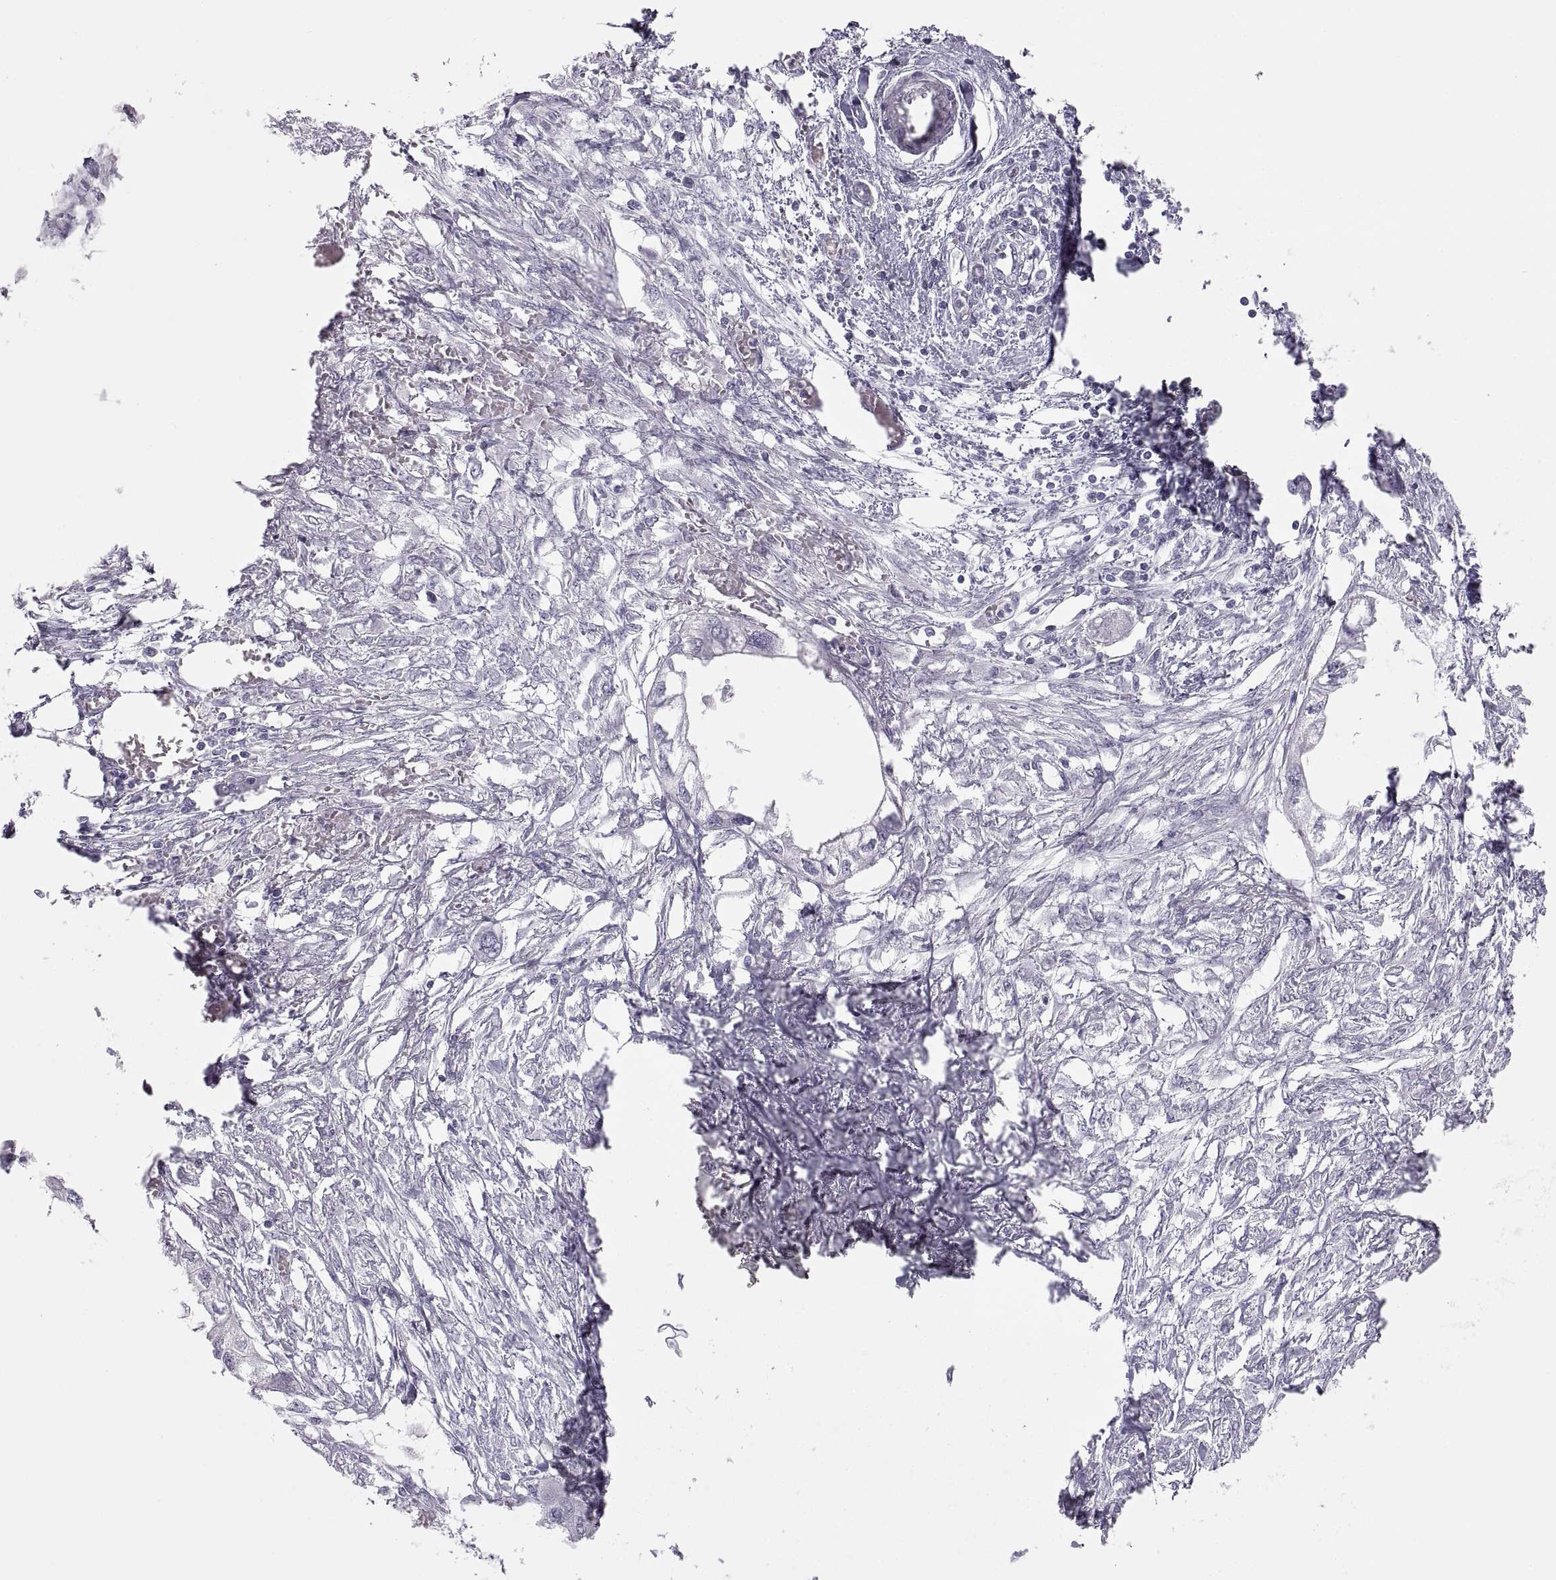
{"staining": {"intensity": "negative", "quantity": "none", "location": "none"}, "tissue": "endometrial cancer", "cell_type": "Tumor cells", "image_type": "cancer", "snomed": [{"axis": "morphology", "description": "Adenocarcinoma, NOS"}, {"axis": "morphology", "description": "Adenocarcinoma, metastatic, NOS"}, {"axis": "topography", "description": "Adipose tissue"}, {"axis": "topography", "description": "Endometrium"}], "caption": "Tumor cells are negative for brown protein staining in endometrial cancer (metastatic adenocarcinoma). (DAB (3,3'-diaminobenzidine) immunohistochemistry with hematoxylin counter stain).", "gene": "SEMG1", "patient": {"sex": "female", "age": 67}}